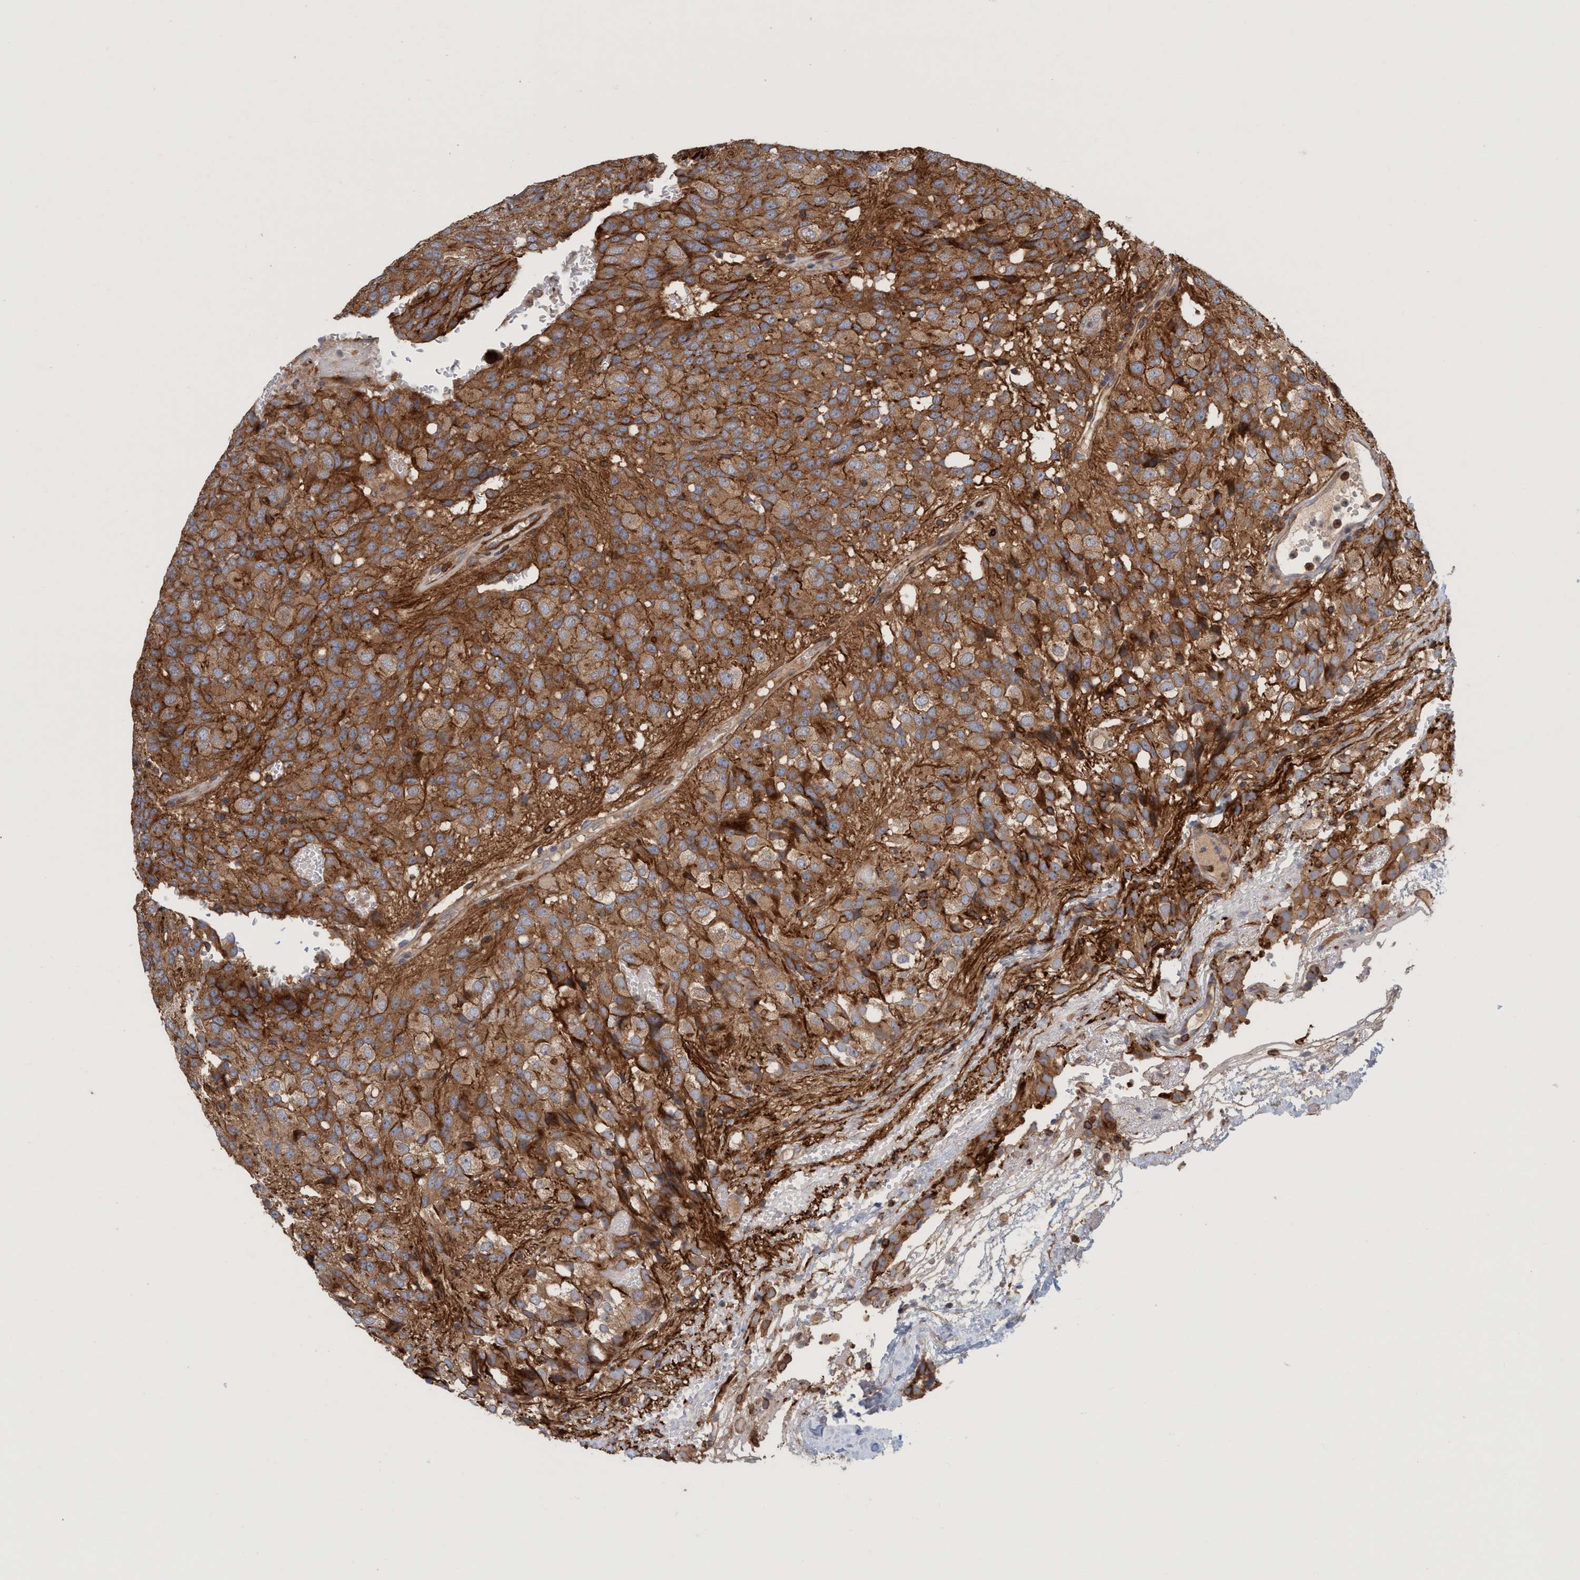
{"staining": {"intensity": "strong", "quantity": ">75%", "location": "cytoplasmic/membranous"}, "tissue": "glioma", "cell_type": "Tumor cells", "image_type": "cancer", "snomed": [{"axis": "morphology", "description": "Glioma, malignant, High grade"}, {"axis": "topography", "description": "Brain"}], "caption": "IHC image of neoplastic tissue: human high-grade glioma (malignant) stained using immunohistochemistry demonstrates high levels of strong protein expression localized specifically in the cytoplasmic/membranous of tumor cells, appearing as a cytoplasmic/membranous brown color.", "gene": "SPECC1", "patient": {"sex": "male", "age": 32}}